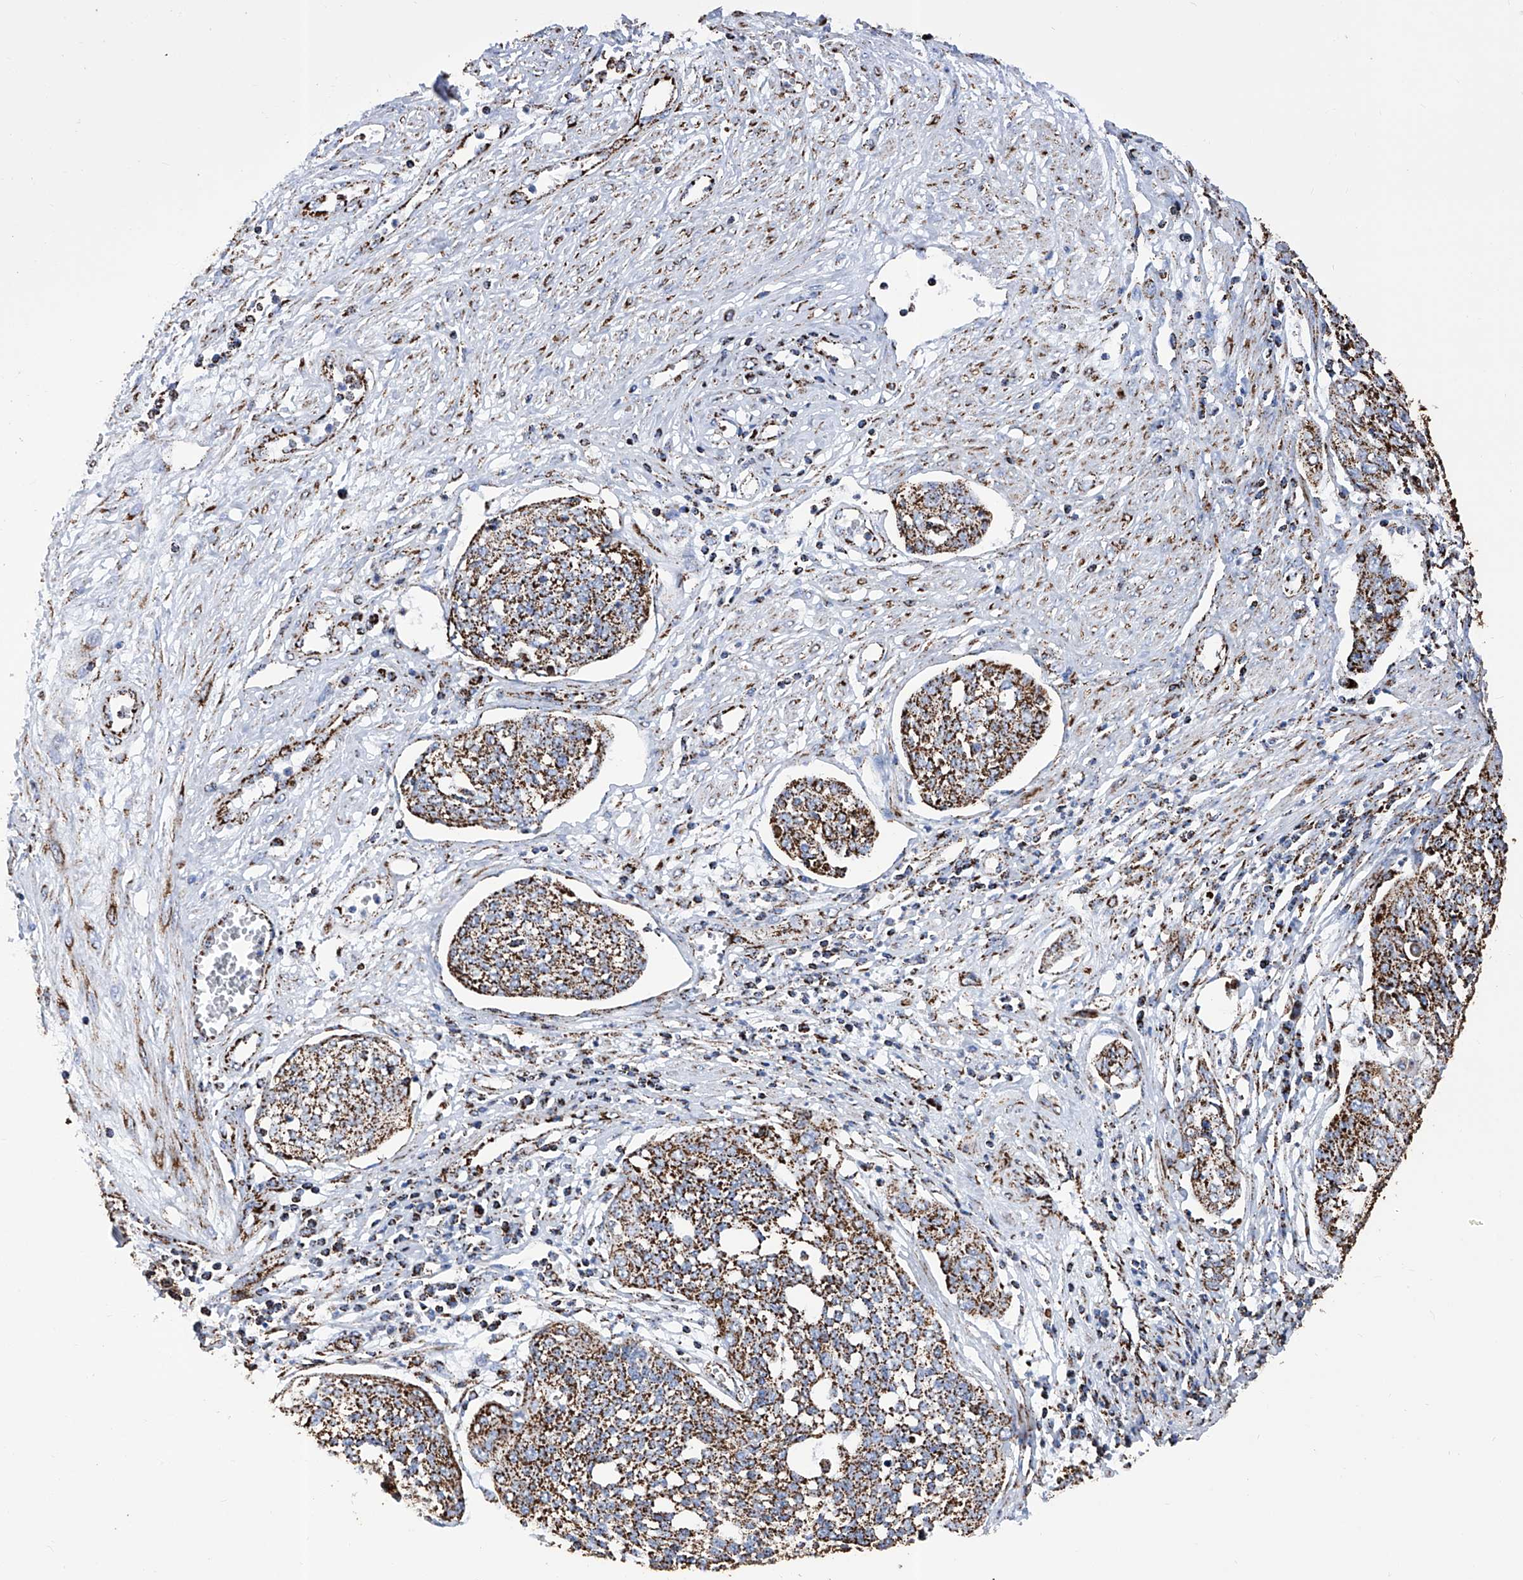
{"staining": {"intensity": "strong", "quantity": ">75%", "location": "cytoplasmic/membranous"}, "tissue": "cervical cancer", "cell_type": "Tumor cells", "image_type": "cancer", "snomed": [{"axis": "morphology", "description": "Squamous cell carcinoma, NOS"}, {"axis": "topography", "description": "Cervix"}], "caption": "Immunohistochemical staining of squamous cell carcinoma (cervical) shows high levels of strong cytoplasmic/membranous protein expression in approximately >75% of tumor cells. Immunohistochemistry (ihc) stains the protein of interest in brown and the nuclei are stained blue.", "gene": "ATP5PF", "patient": {"sex": "female", "age": 34}}